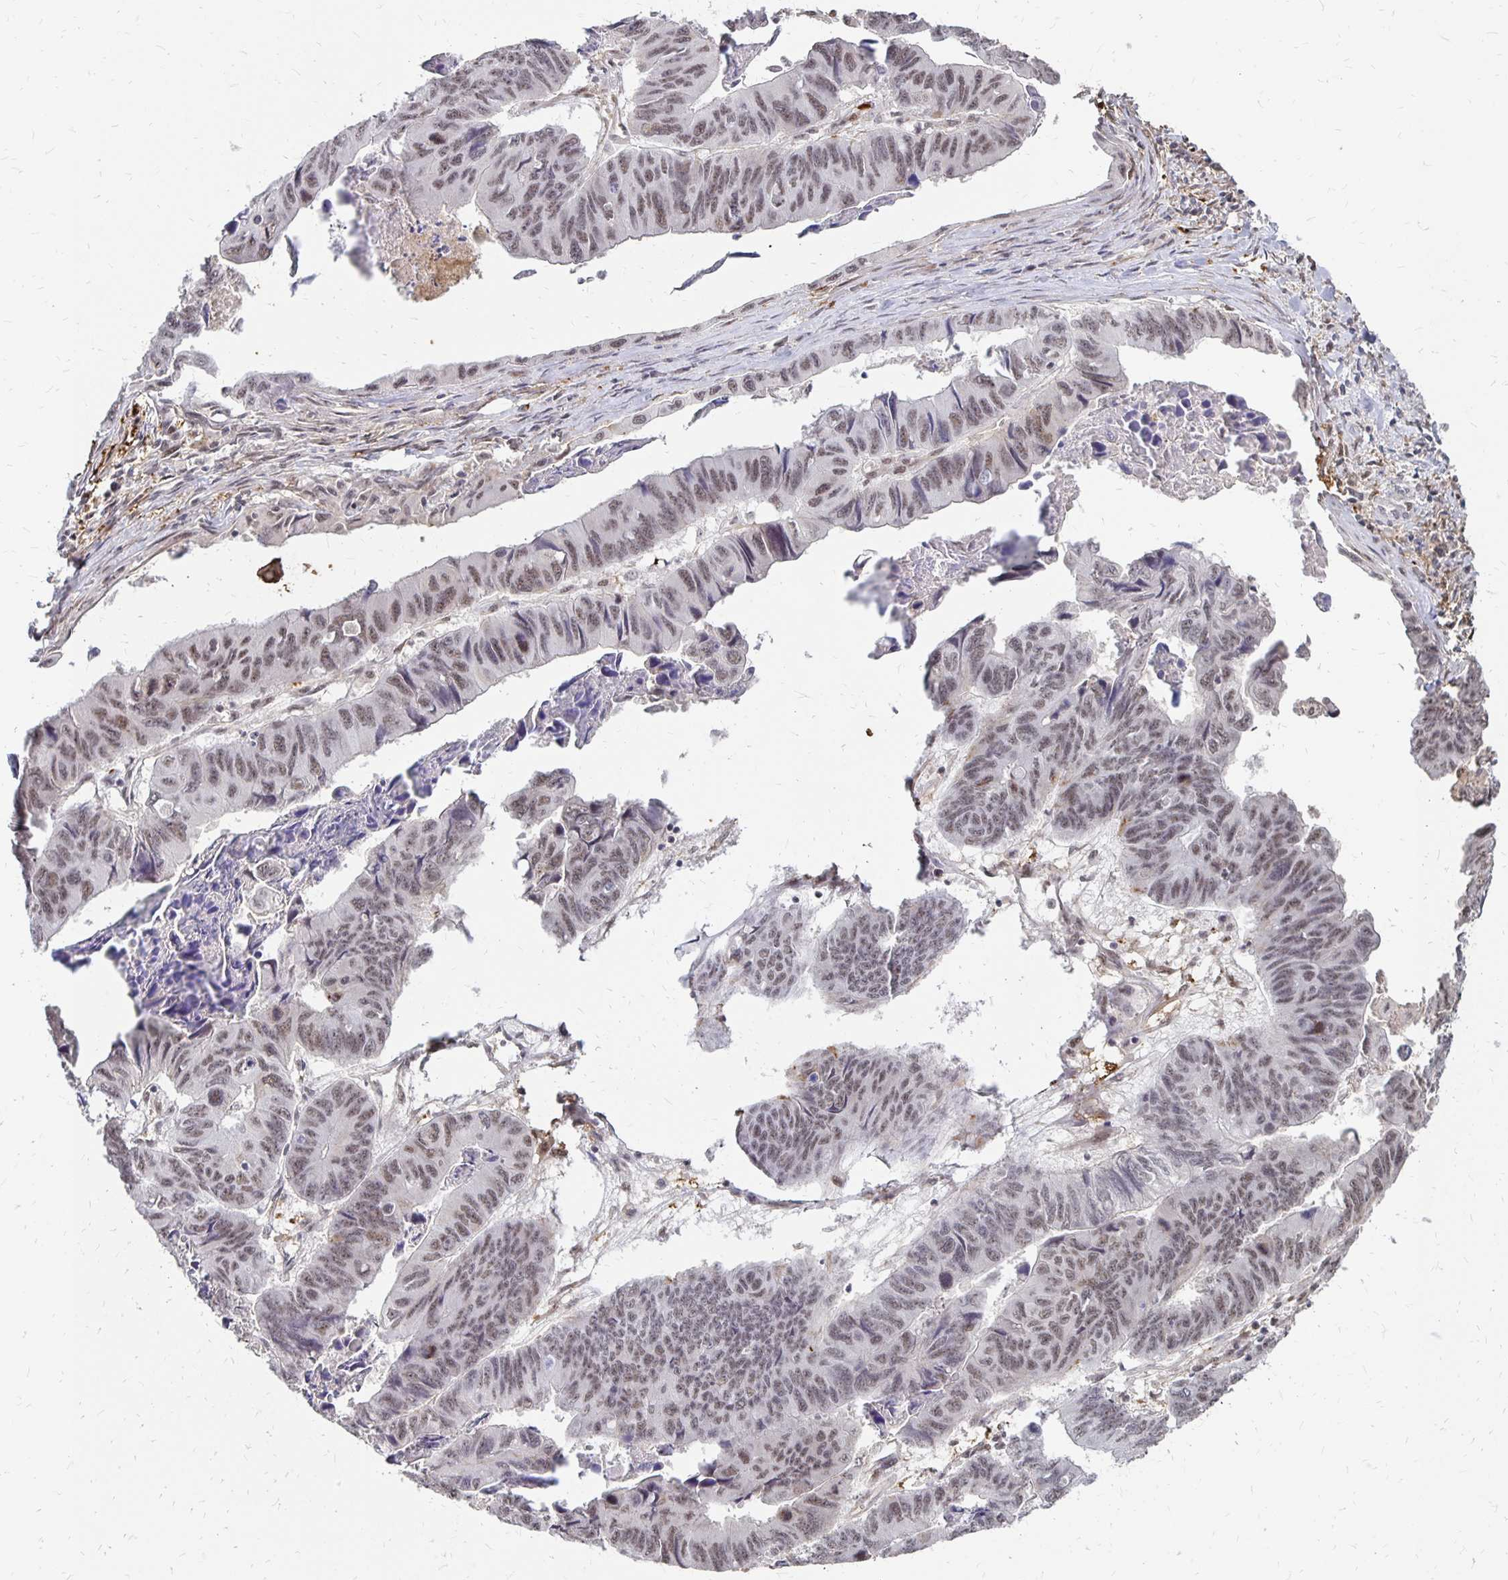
{"staining": {"intensity": "weak", "quantity": ">75%", "location": "nuclear"}, "tissue": "stomach cancer", "cell_type": "Tumor cells", "image_type": "cancer", "snomed": [{"axis": "morphology", "description": "Adenocarcinoma, NOS"}, {"axis": "topography", "description": "Stomach, lower"}], "caption": "Immunohistochemistry staining of adenocarcinoma (stomach), which displays low levels of weak nuclear positivity in about >75% of tumor cells indicating weak nuclear protein positivity. The staining was performed using DAB (3,3'-diaminobenzidine) (brown) for protein detection and nuclei were counterstained in hematoxylin (blue).", "gene": "CLASRP", "patient": {"sex": "male", "age": 77}}